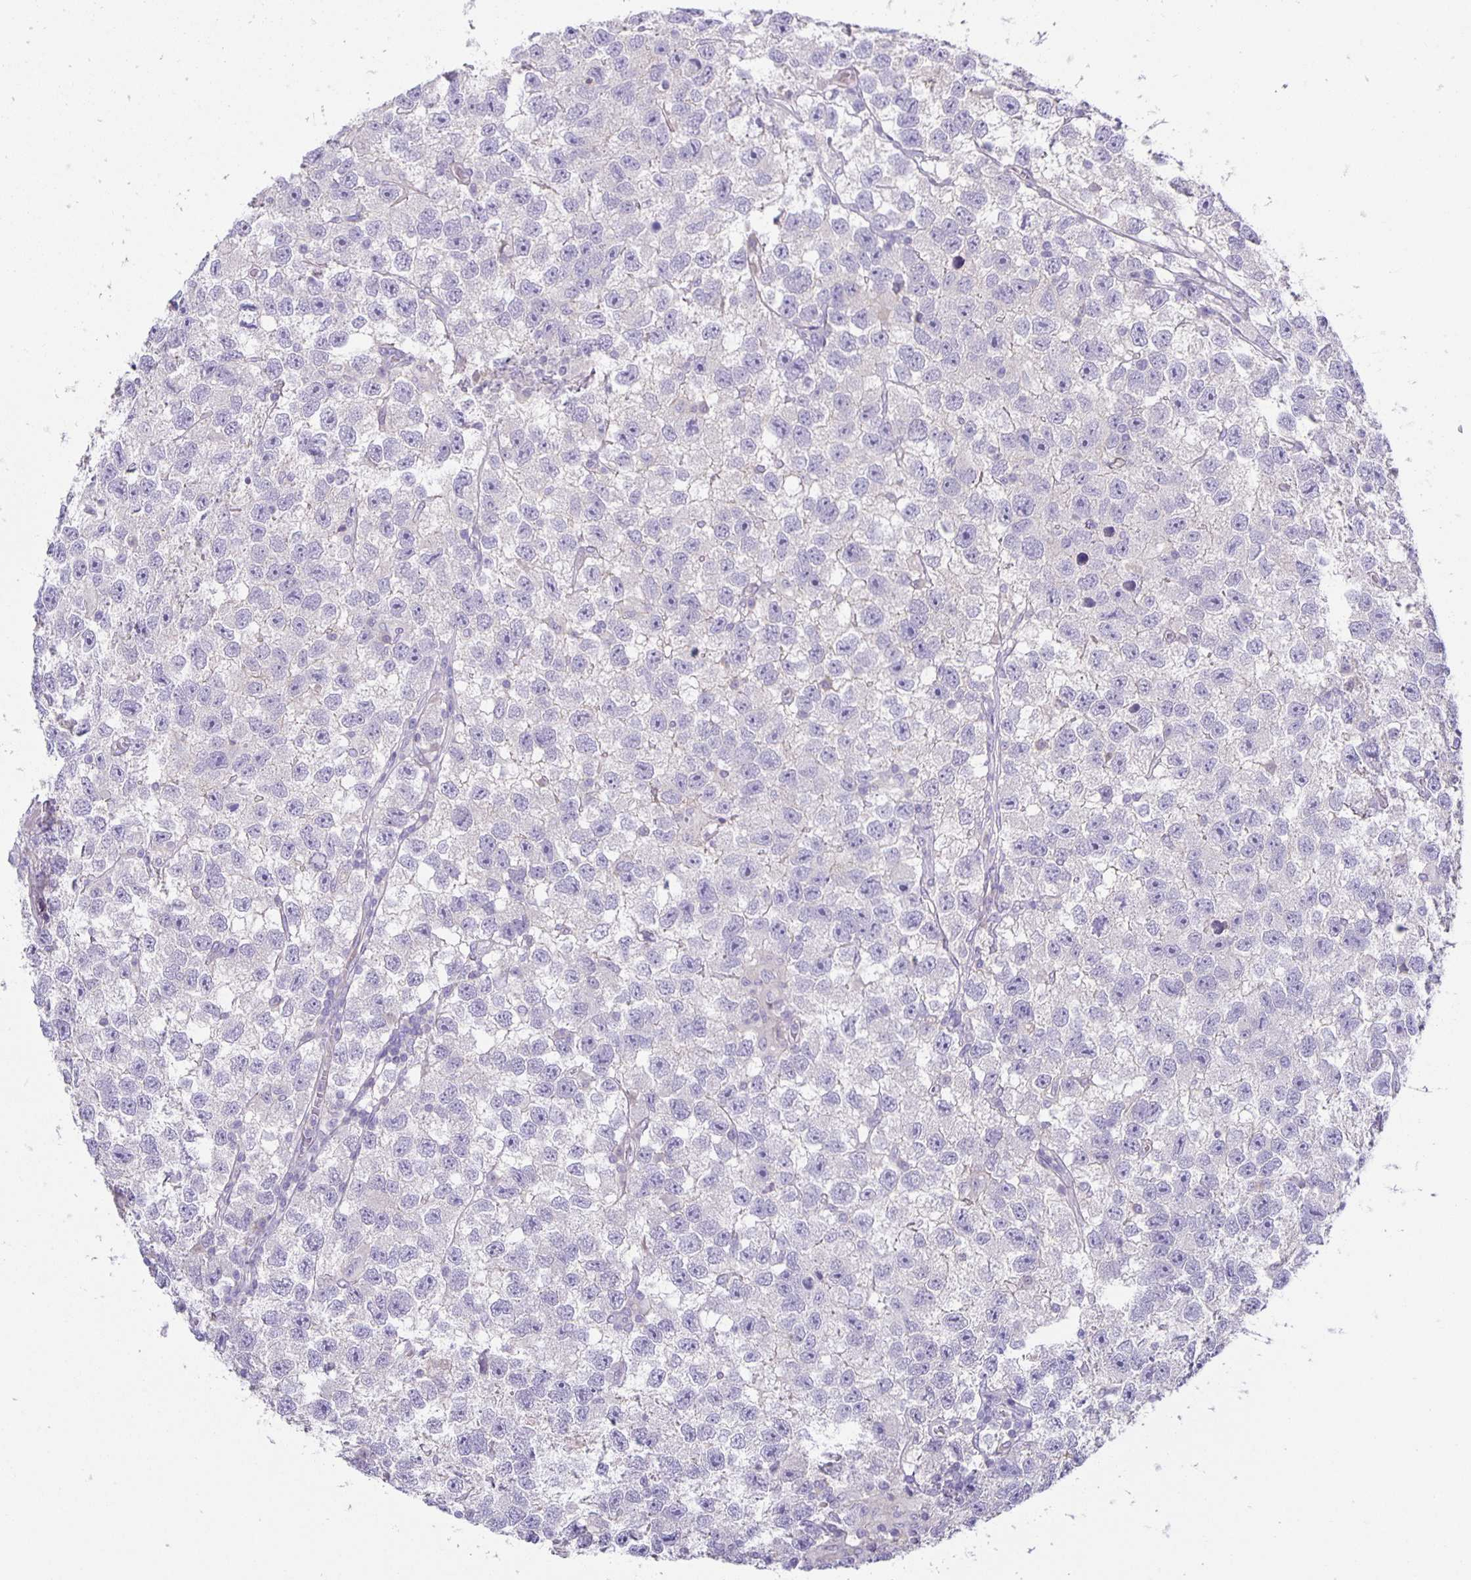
{"staining": {"intensity": "weak", "quantity": "<25%", "location": "cytoplasmic/membranous"}, "tissue": "testis cancer", "cell_type": "Tumor cells", "image_type": "cancer", "snomed": [{"axis": "morphology", "description": "Seminoma, NOS"}, {"axis": "topography", "description": "Testis"}], "caption": "This is an immunohistochemistry image of testis seminoma. There is no staining in tumor cells.", "gene": "PTPN3", "patient": {"sex": "male", "age": 26}}